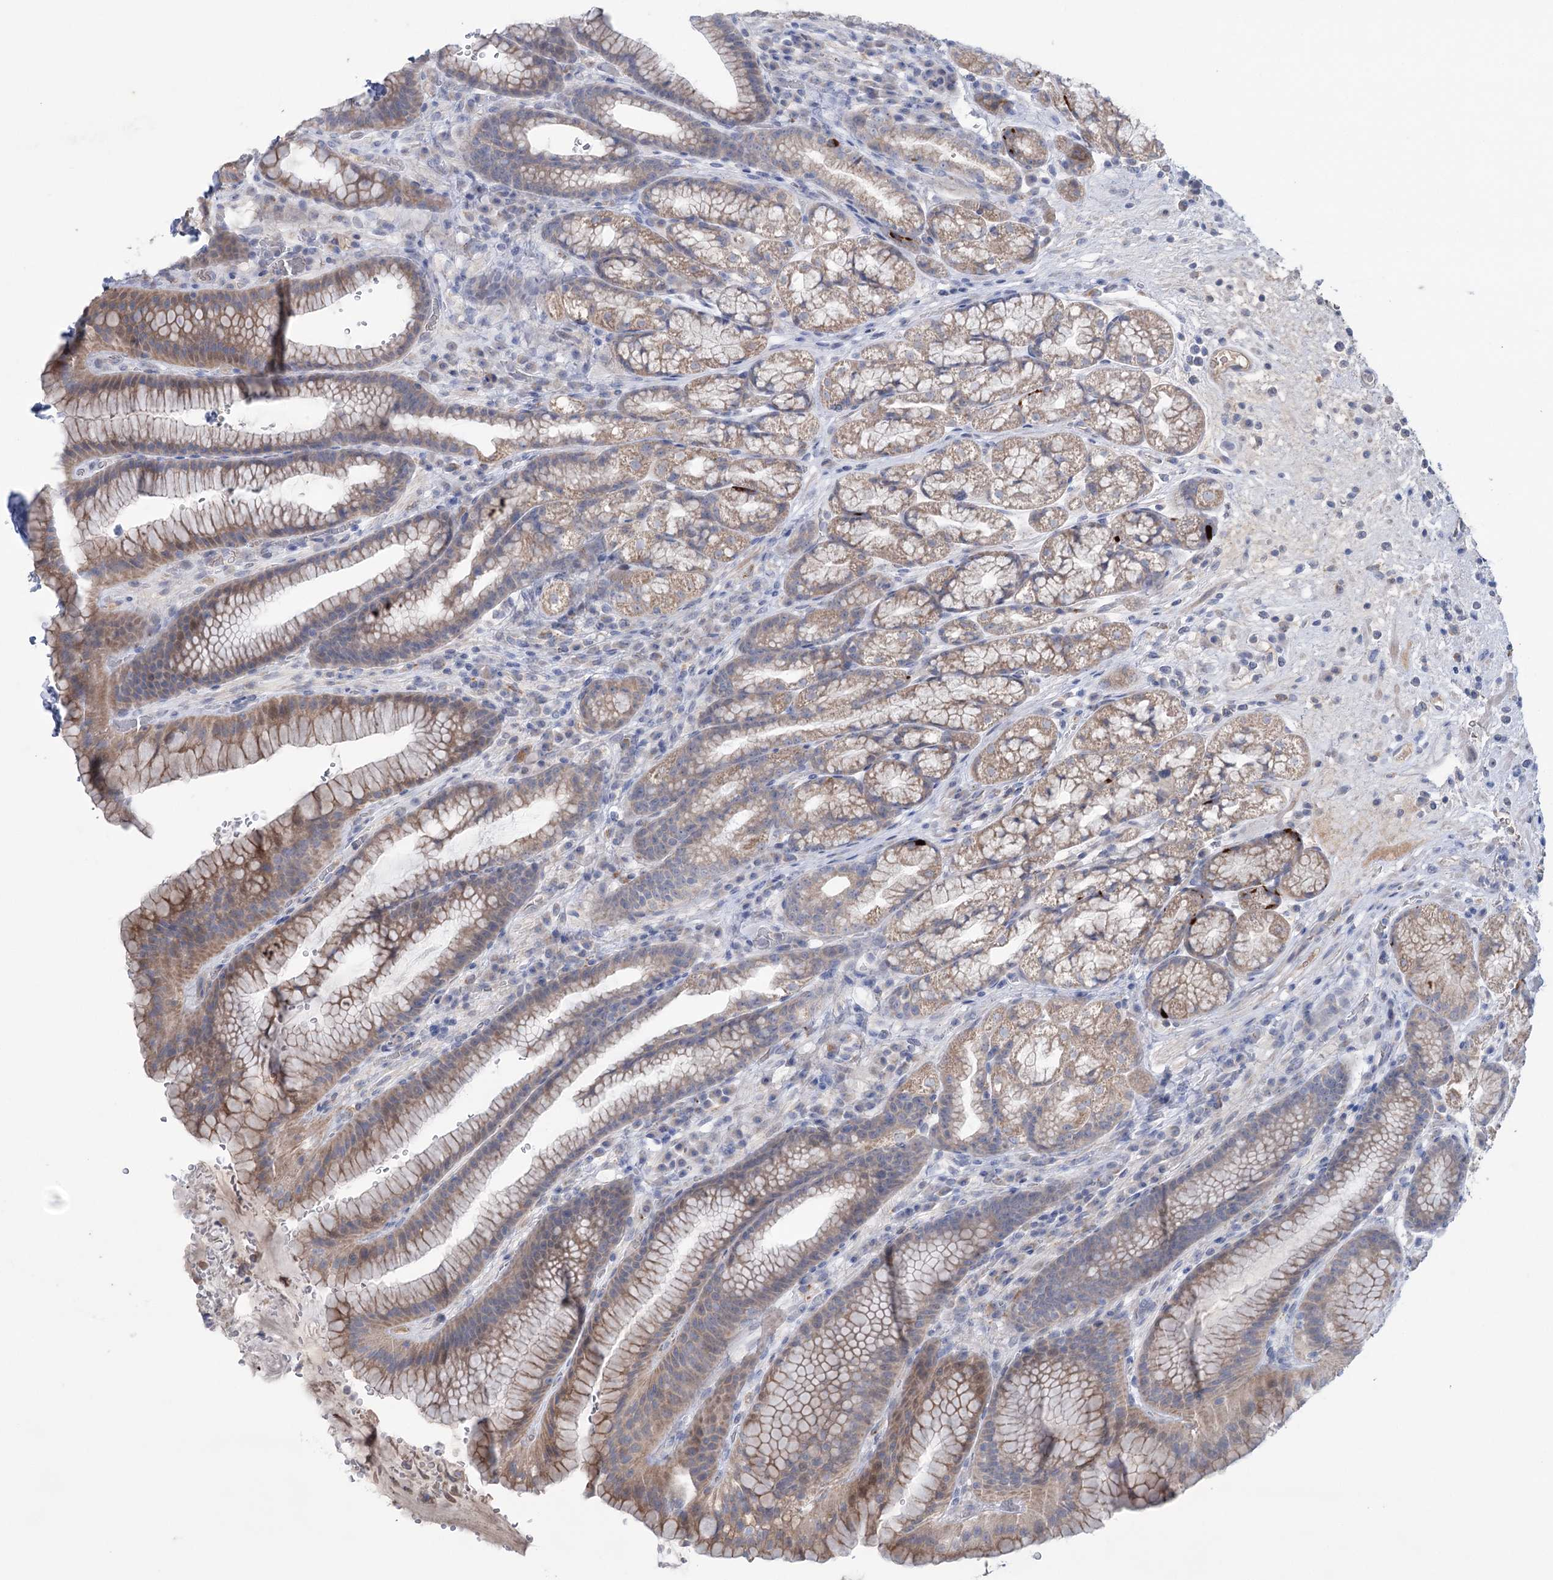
{"staining": {"intensity": "moderate", "quantity": "25%-75%", "location": "cytoplasmic/membranous"}, "tissue": "stomach", "cell_type": "Glandular cells", "image_type": "normal", "snomed": [{"axis": "morphology", "description": "Normal tissue, NOS"}, {"axis": "morphology", "description": "Adenocarcinoma, NOS"}, {"axis": "topography", "description": "Stomach"}], "caption": "An IHC histopathology image of unremarkable tissue is shown. Protein staining in brown labels moderate cytoplasmic/membranous positivity in stomach within glandular cells.", "gene": "MTCH2", "patient": {"sex": "male", "age": 57}}